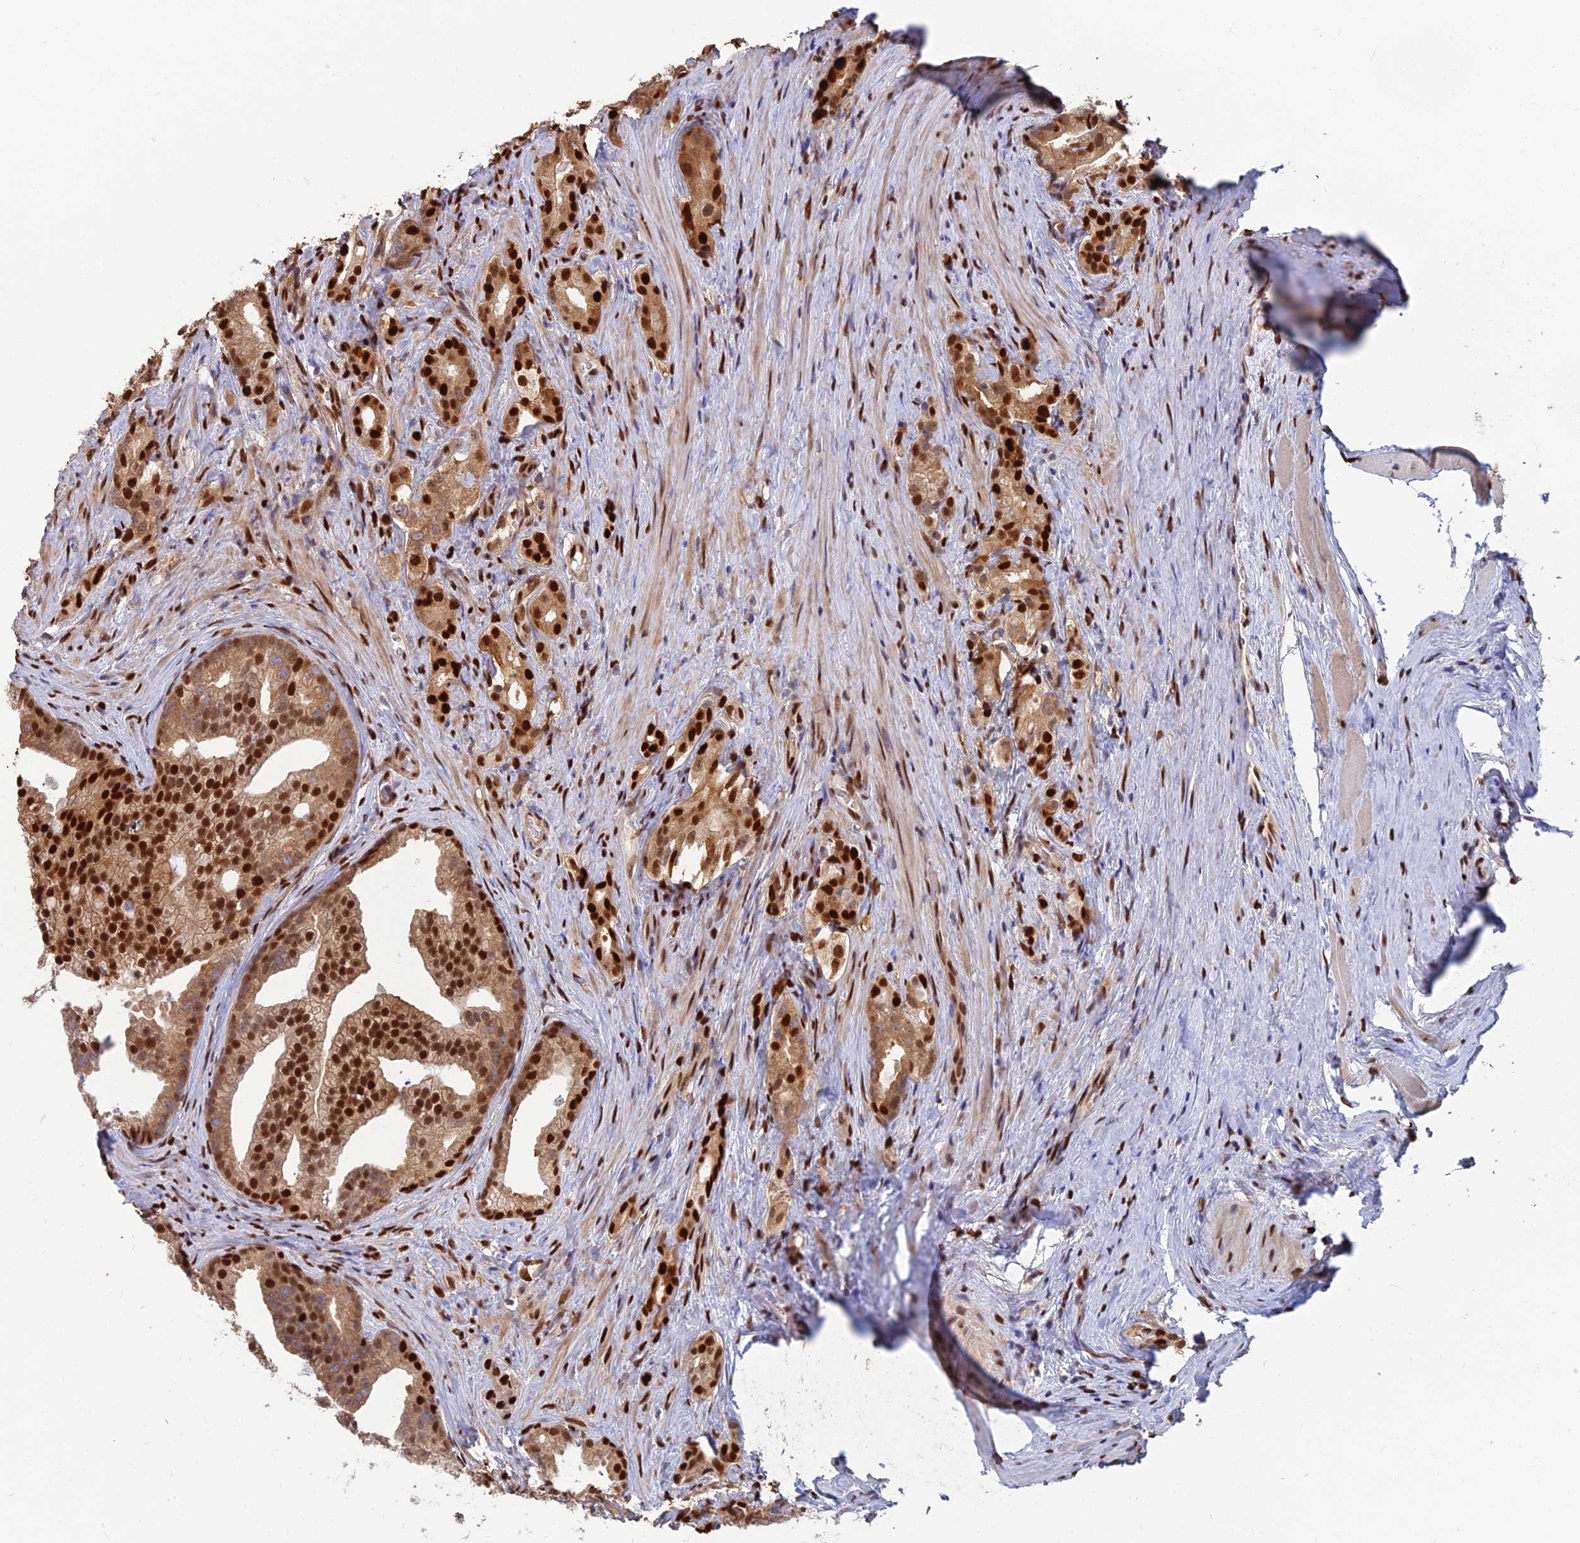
{"staining": {"intensity": "strong", "quantity": ">75%", "location": "cytoplasmic/membranous,nuclear"}, "tissue": "prostate cancer", "cell_type": "Tumor cells", "image_type": "cancer", "snomed": [{"axis": "morphology", "description": "Adenocarcinoma, Low grade"}, {"axis": "topography", "description": "Prostate"}], "caption": "Prostate cancer (adenocarcinoma (low-grade)) stained with DAB IHC reveals high levels of strong cytoplasmic/membranous and nuclear positivity in approximately >75% of tumor cells.", "gene": "DNPEP", "patient": {"sex": "male", "age": 71}}